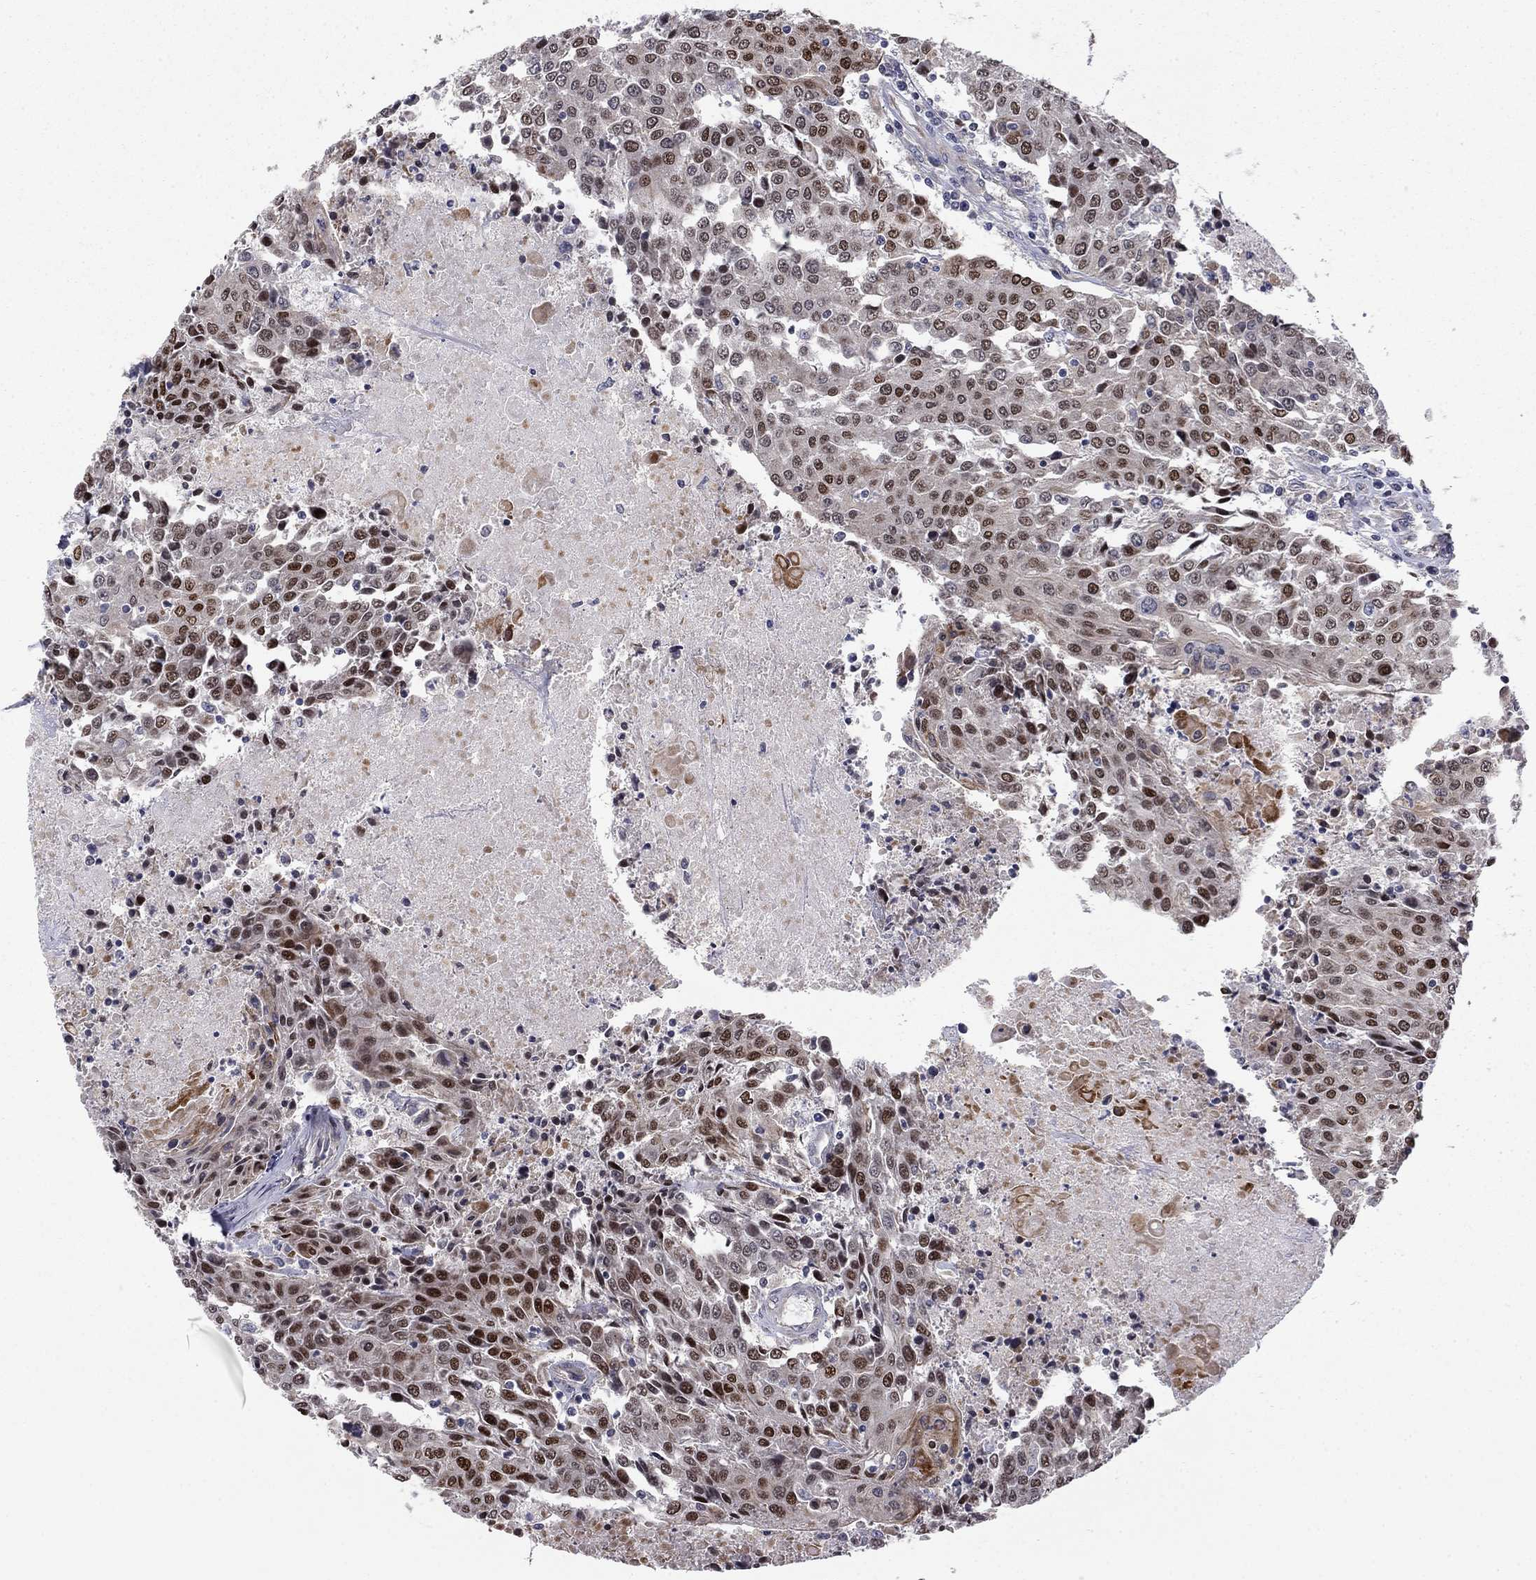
{"staining": {"intensity": "strong", "quantity": "25%-75%", "location": "nuclear"}, "tissue": "urothelial cancer", "cell_type": "Tumor cells", "image_type": "cancer", "snomed": [{"axis": "morphology", "description": "Urothelial carcinoma, High grade"}, {"axis": "topography", "description": "Urinary bladder"}], "caption": "Tumor cells show high levels of strong nuclear expression in about 25%-75% of cells in human urothelial cancer. (Brightfield microscopy of DAB IHC at high magnification).", "gene": "BCL11A", "patient": {"sex": "female", "age": 85}}